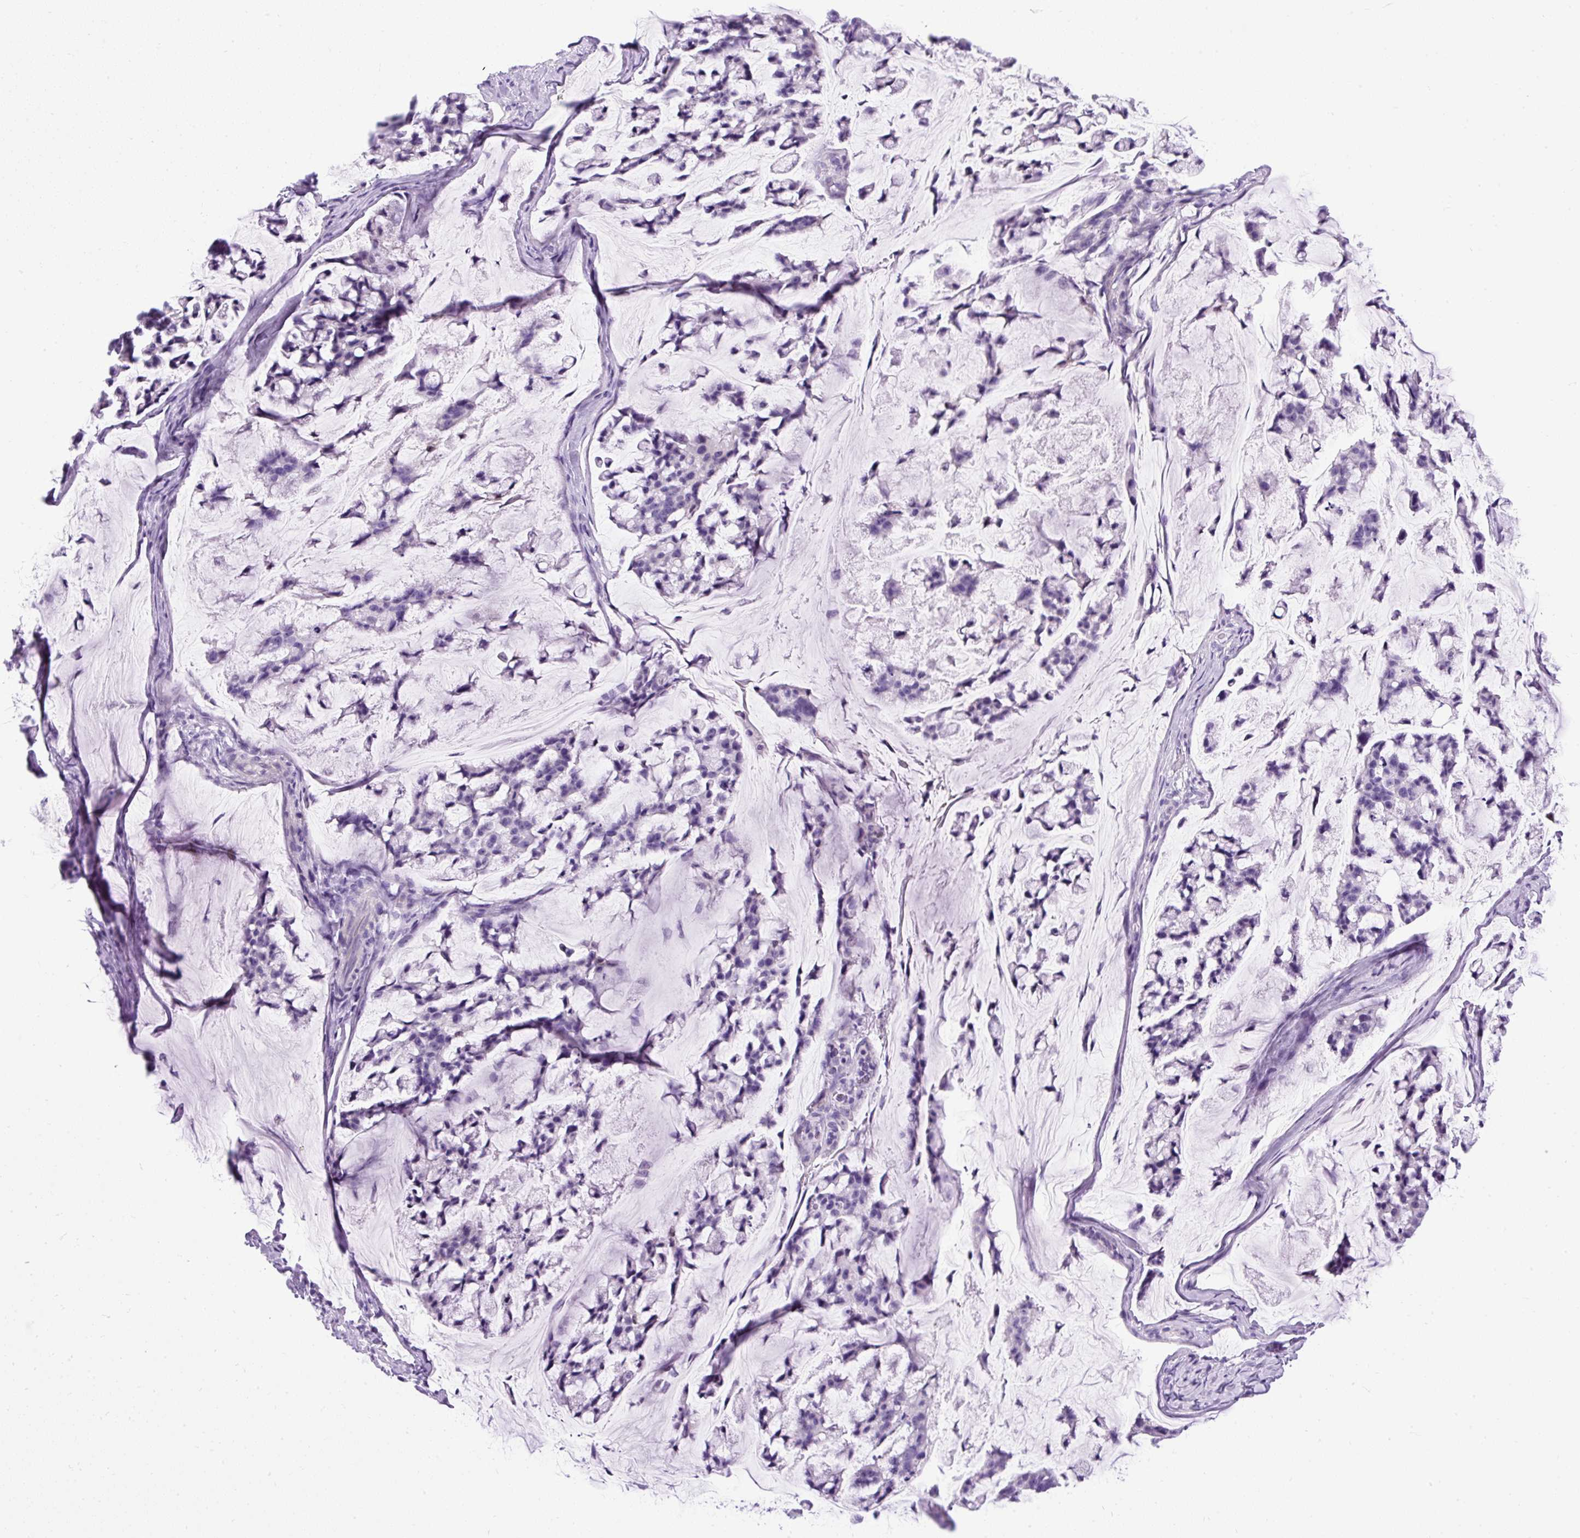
{"staining": {"intensity": "negative", "quantity": "none", "location": "none"}, "tissue": "stomach cancer", "cell_type": "Tumor cells", "image_type": "cancer", "snomed": [{"axis": "morphology", "description": "Adenocarcinoma, NOS"}, {"axis": "topography", "description": "Stomach, lower"}], "caption": "Human adenocarcinoma (stomach) stained for a protein using immunohistochemistry (IHC) shows no staining in tumor cells.", "gene": "UPP1", "patient": {"sex": "male", "age": 67}}